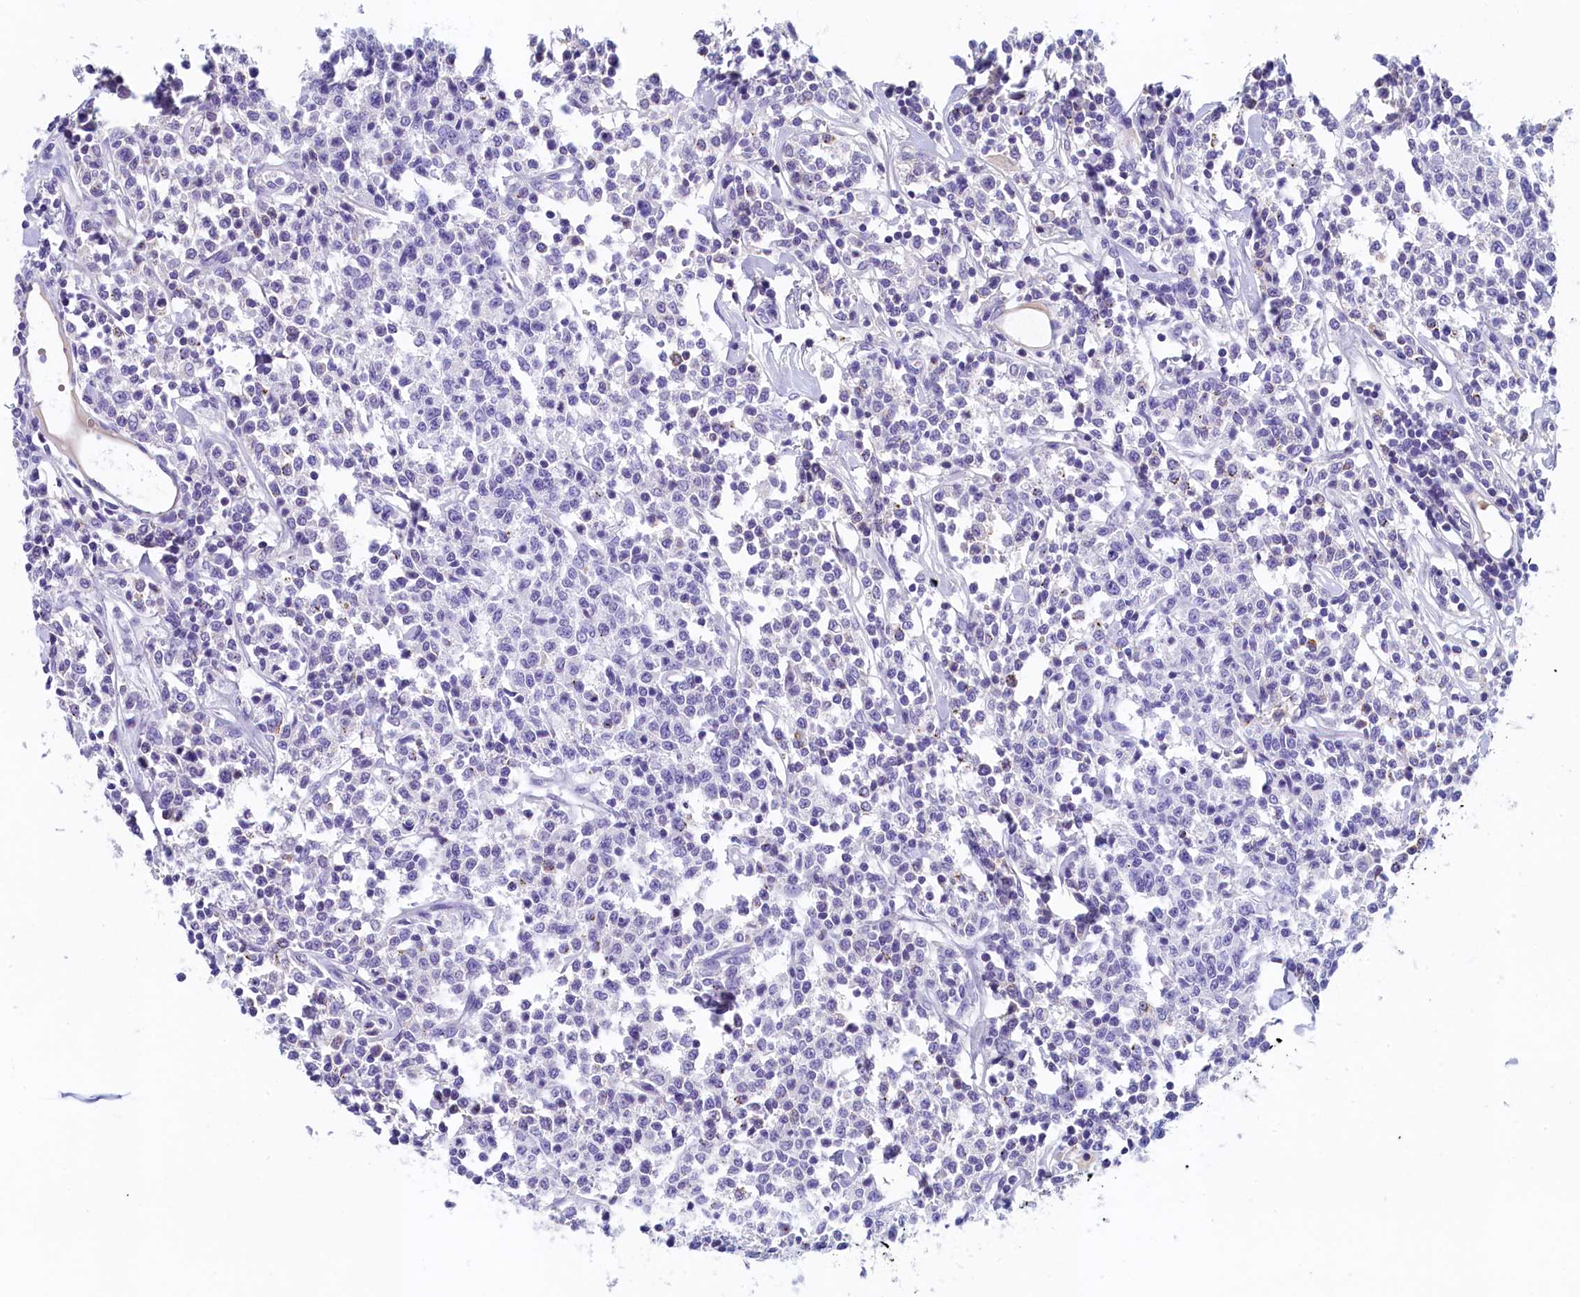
{"staining": {"intensity": "negative", "quantity": "none", "location": "none"}, "tissue": "lymphoma", "cell_type": "Tumor cells", "image_type": "cancer", "snomed": [{"axis": "morphology", "description": "Malignant lymphoma, non-Hodgkin's type, Low grade"}, {"axis": "topography", "description": "Small intestine"}], "caption": "The immunohistochemistry photomicrograph has no significant expression in tumor cells of low-grade malignant lymphoma, non-Hodgkin's type tissue. (DAB IHC, high magnification).", "gene": "GUCA1C", "patient": {"sex": "female", "age": 59}}